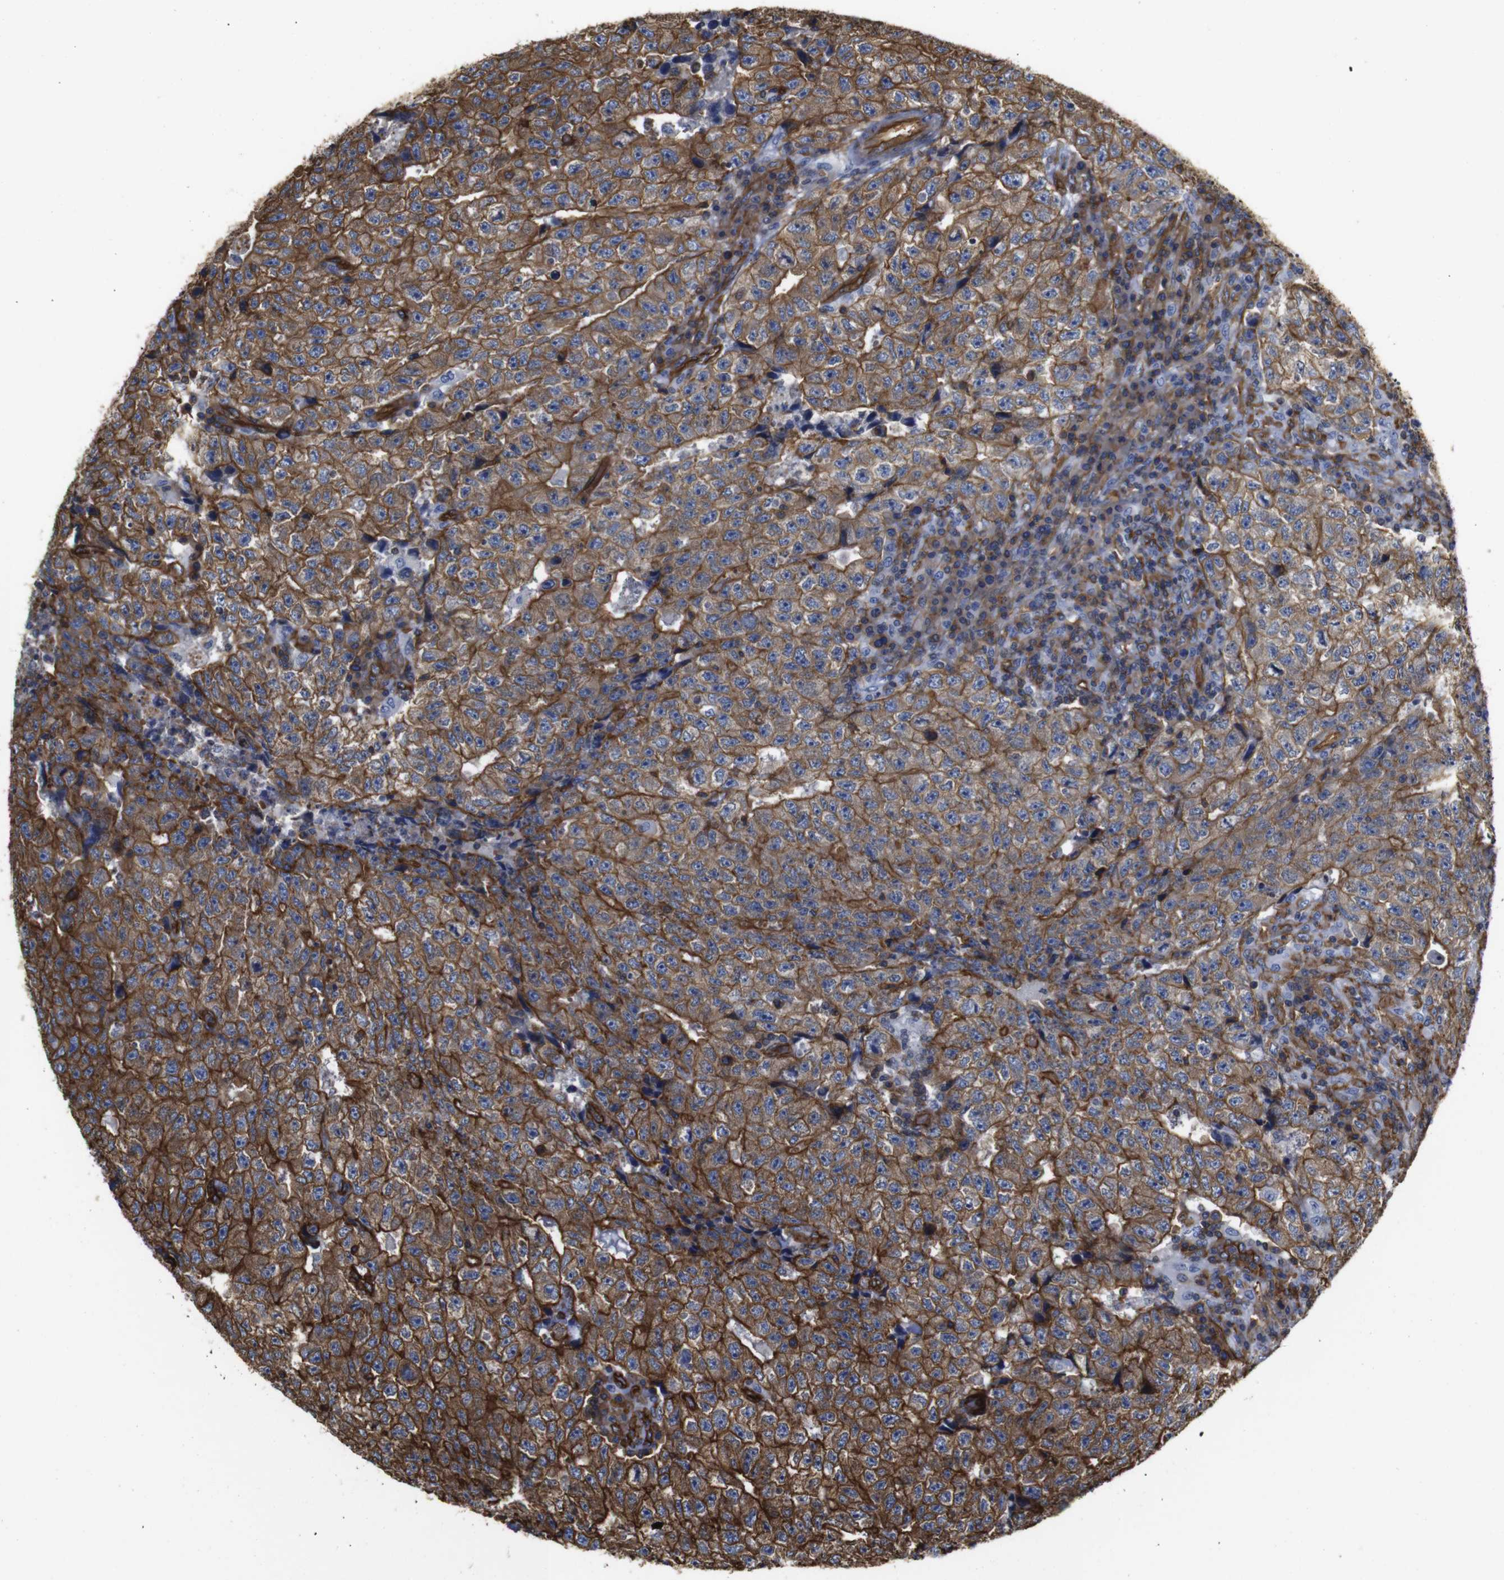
{"staining": {"intensity": "moderate", "quantity": ">75%", "location": "cytoplasmic/membranous"}, "tissue": "testis cancer", "cell_type": "Tumor cells", "image_type": "cancer", "snomed": [{"axis": "morphology", "description": "Necrosis, NOS"}, {"axis": "morphology", "description": "Carcinoma, Embryonal, NOS"}, {"axis": "topography", "description": "Testis"}], "caption": "Moderate cytoplasmic/membranous protein staining is present in about >75% of tumor cells in testis embryonal carcinoma.", "gene": "SPTBN1", "patient": {"sex": "male", "age": 19}}